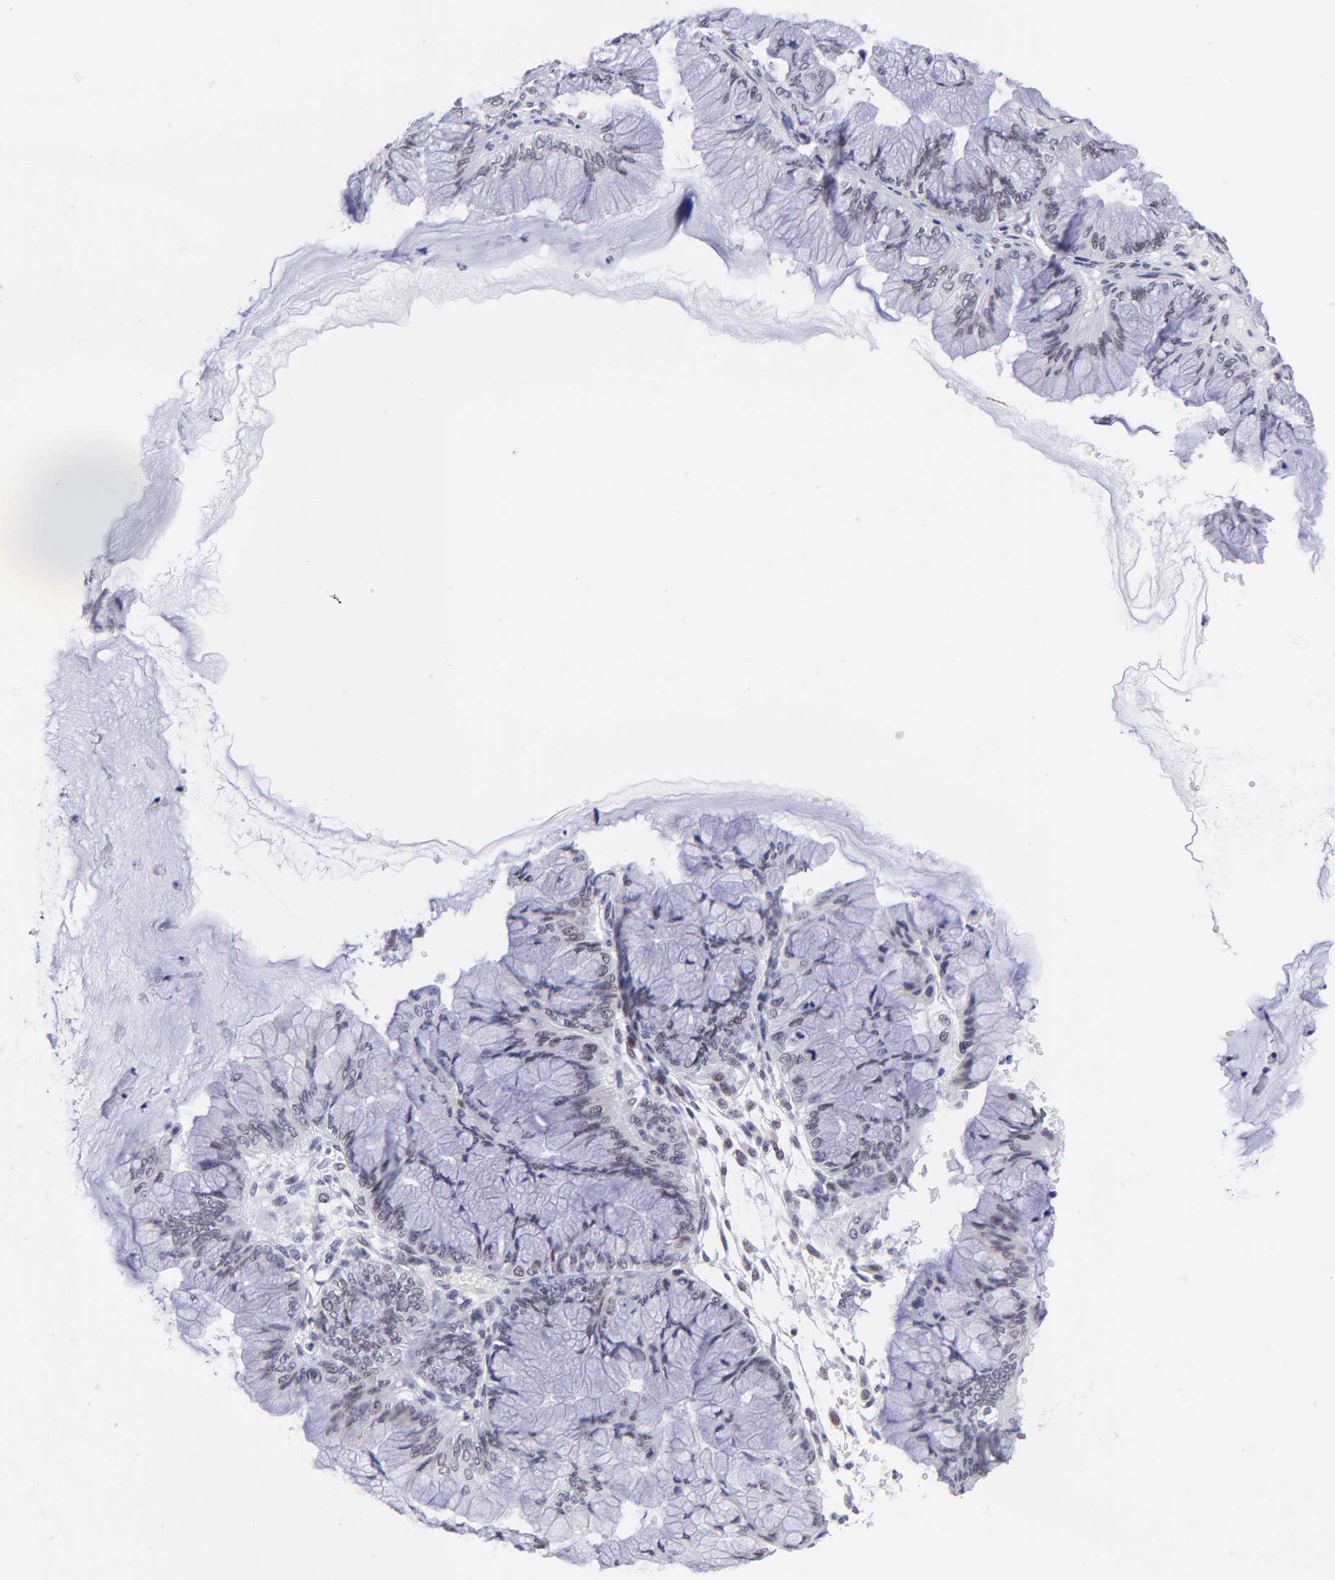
{"staining": {"intensity": "weak", "quantity": "25%-75%", "location": "nuclear"}, "tissue": "ovarian cancer", "cell_type": "Tumor cells", "image_type": "cancer", "snomed": [{"axis": "morphology", "description": "Cystadenocarcinoma, mucinous, NOS"}, {"axis": "topography", "description": "Ovary"}], "caption": "Protein expression analysis of ovarian cancer (mucinous cystadenocarcinoma) demonstrates weak nuclear positivity in about 25%-75% of tumor cells. Nuclei are stained in blue.", "gene": "SOX6", "patient": {"sex": "female", "age": 63}}